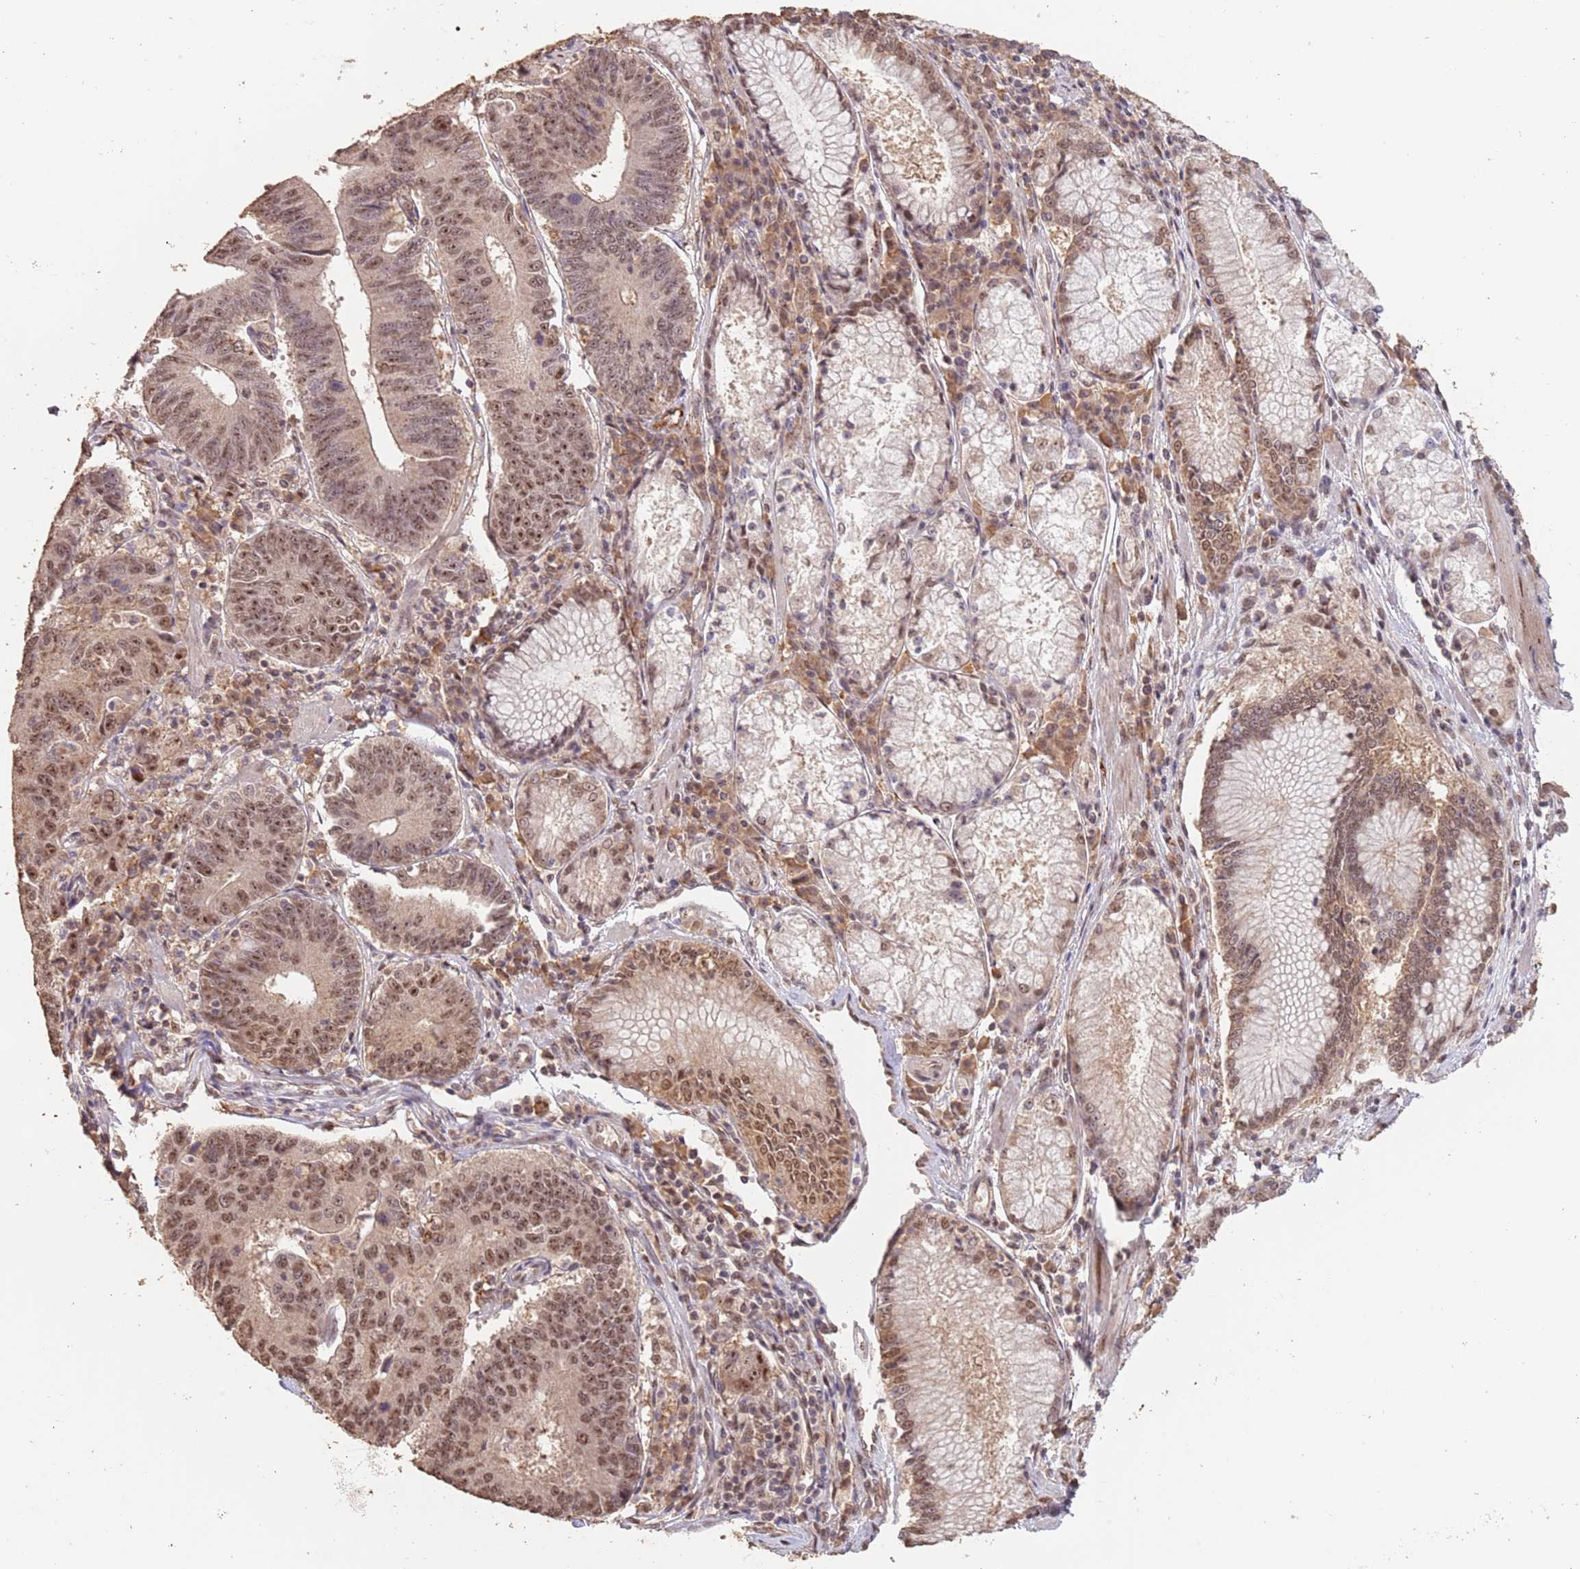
{"staining": {"intensity": "moderate", "quantity": ">75%", "location": "nuclear"}, "tissue": "stomach cancer", "cell_type": "Tumor cells", "image_type": "cancer", "snomed": [{"axis": "morphology", "description": "Adenocarcinoma, NOS"}, {"axis": "topography", "description": "Stomach"}], "caption": "Immunohistochemical staining of stomach adenocarcinoma demonstrates medium levels of moderate nuclear positivity in about >75% of tumor cells.", "gene": "RFXANK", "patient": {"sex": "male", "age": 59}}